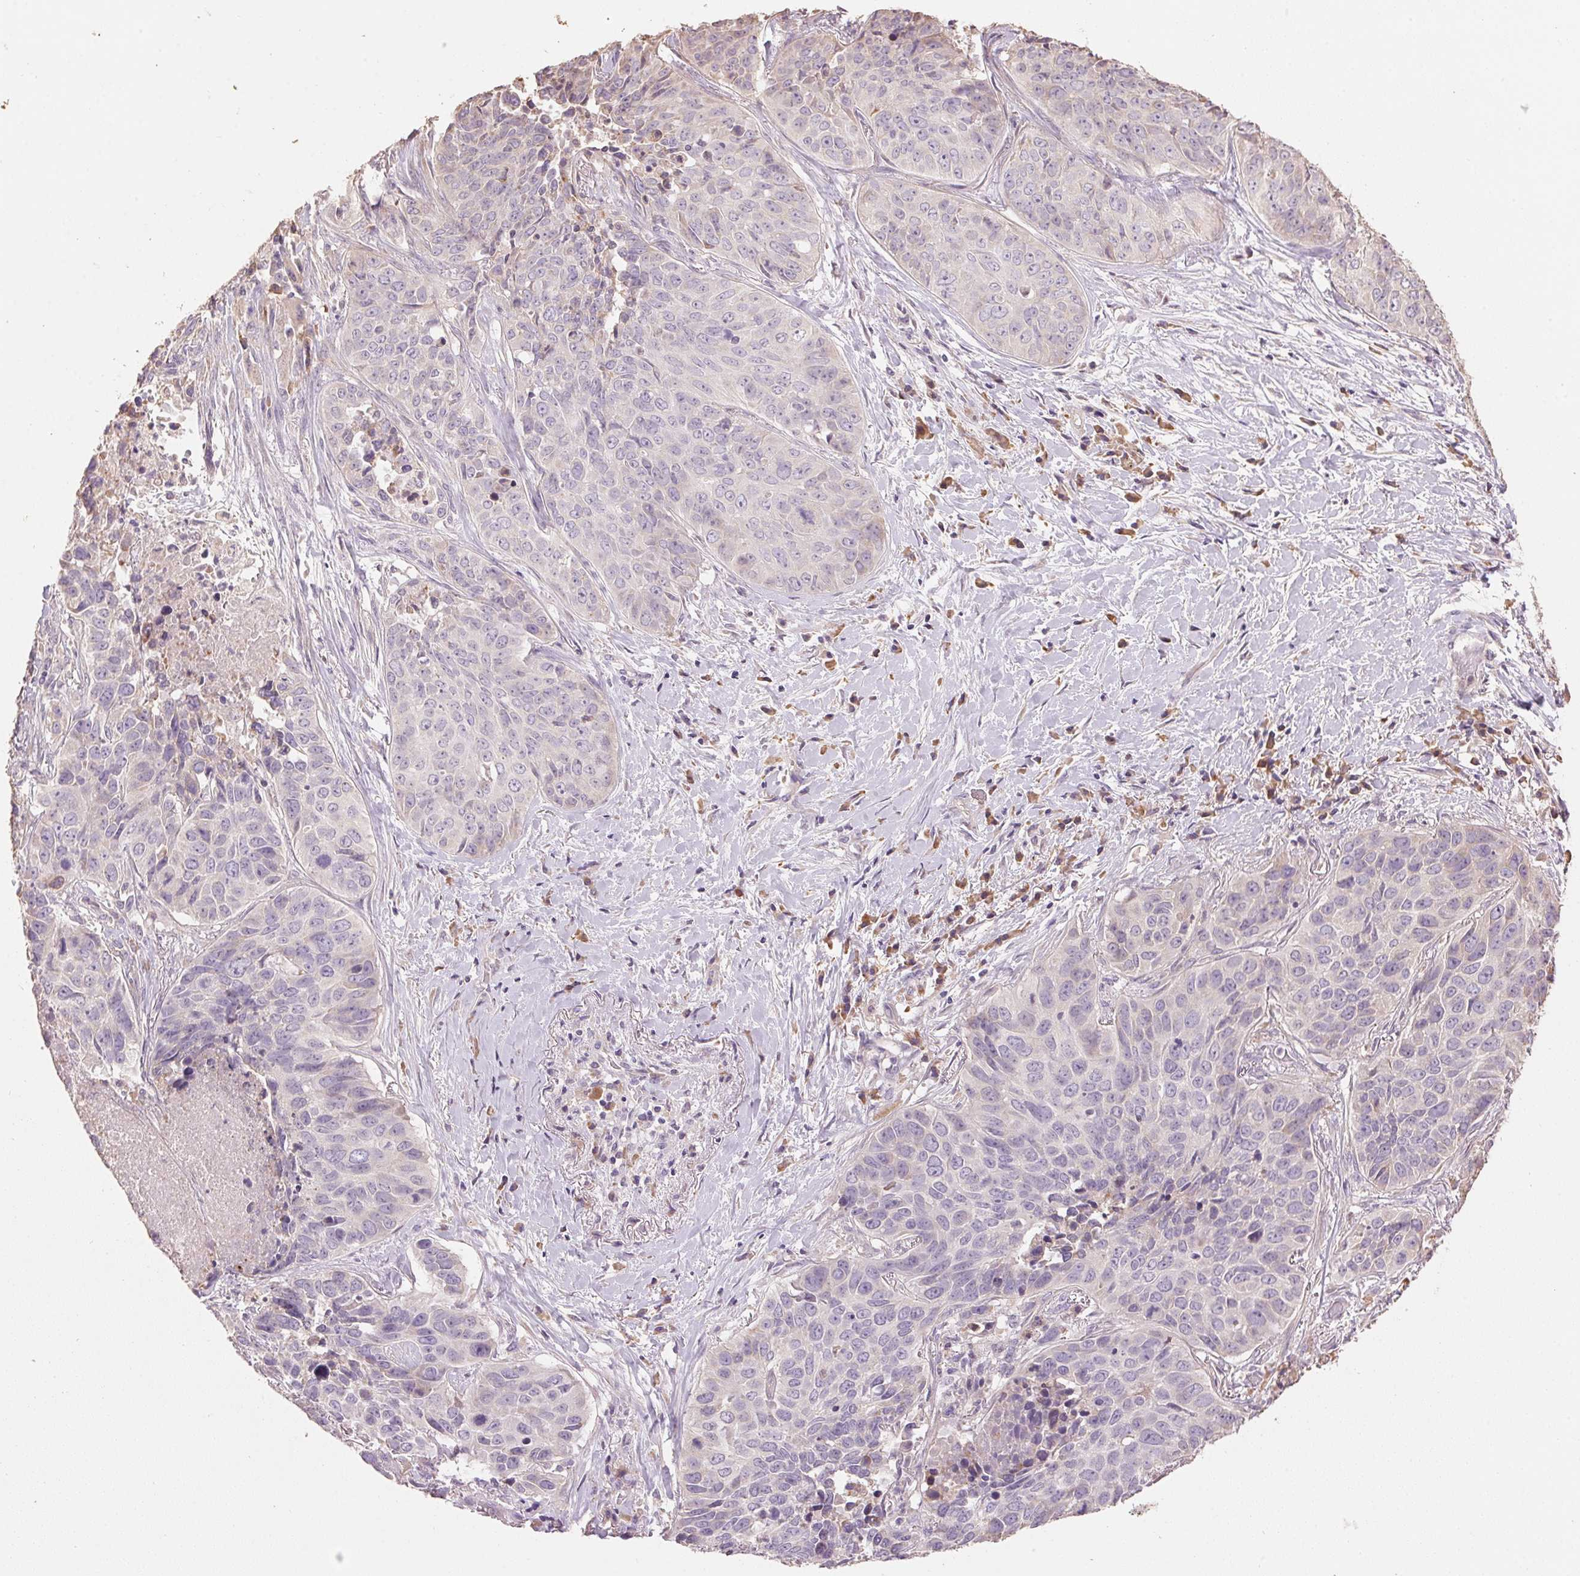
{"staining": {"intensity": "negative", "quantity": "none", "location": "none"}, "tissue": "lung cancer", "cell_type": "Tumor cells", "image_type": "cancer", "snomed": [{"axis": "morphology", "description": "Normal tissue, NOS"}, {"axis": "morphology", "description": "Squamous cell carcinoma, NOS"}, {"axis": "topography", "description": "Bronchus"}, {"axis": "topography", "description": "Lung"}], "caption": "The image demonstrates no significant staining in tumor cells of lung squamous cell carcinoma. Nuclei are stained in blue.", "gene": "LYZL6", "patient": {"sex": "male", "age": 64}}